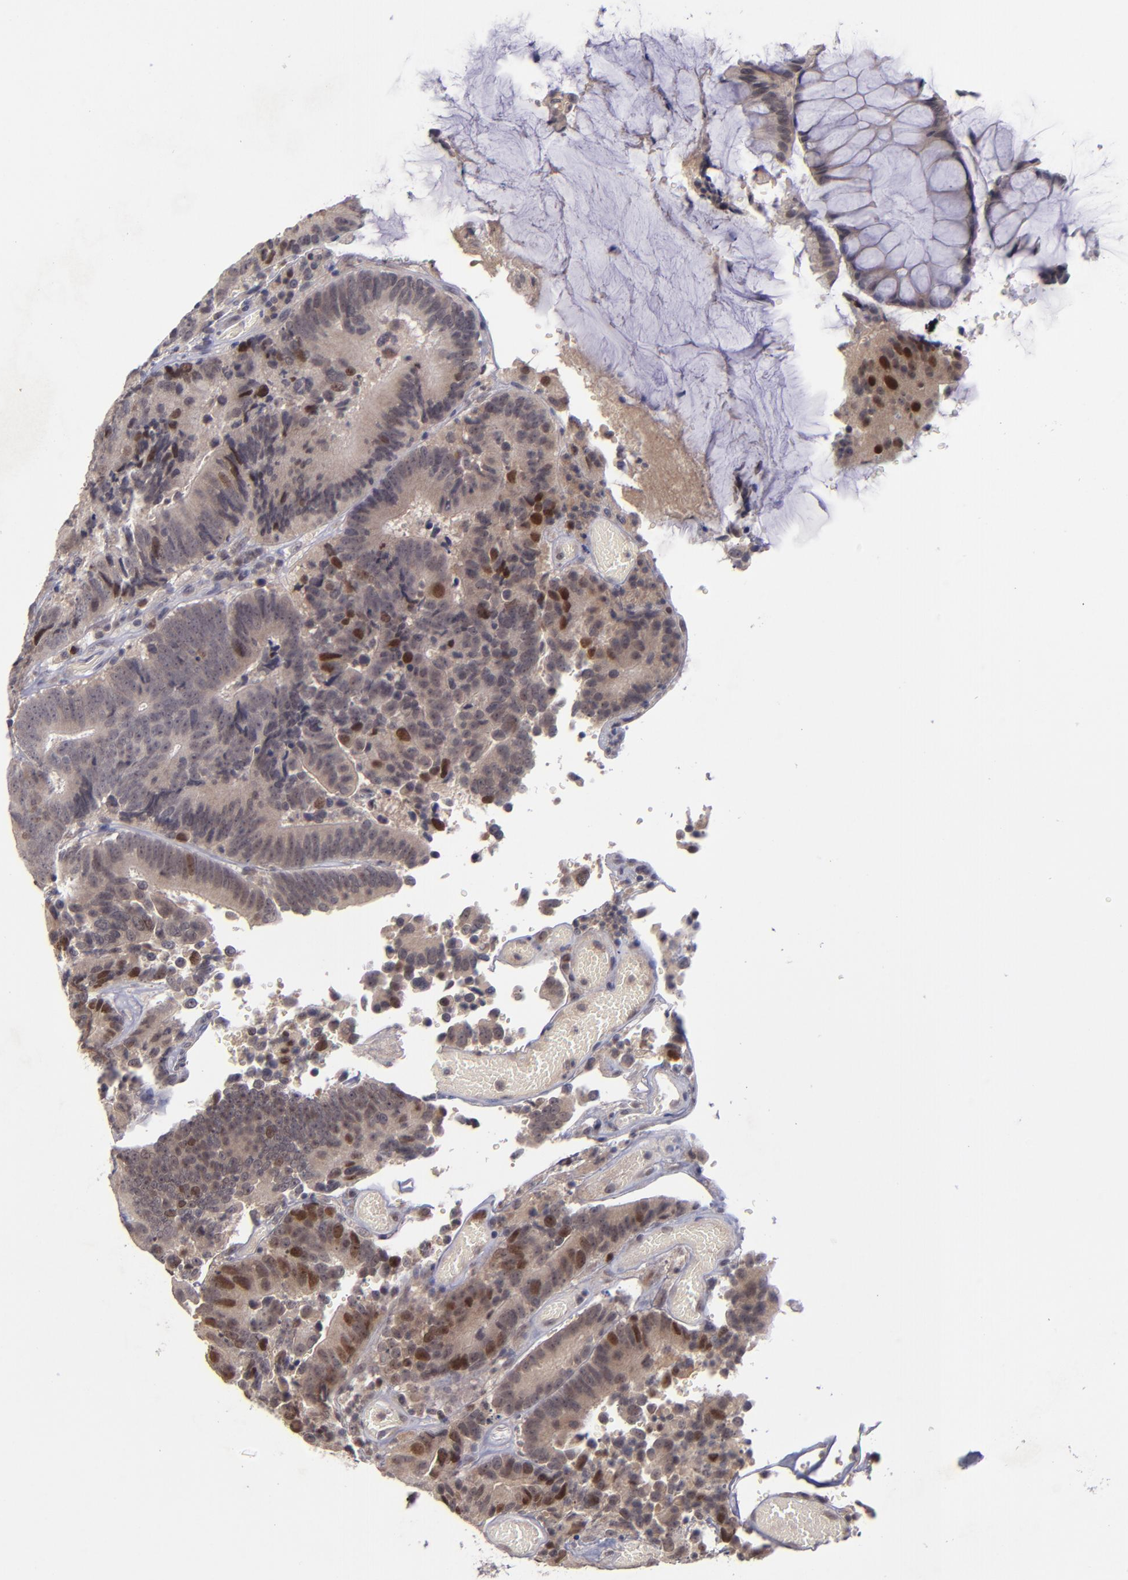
{"staining": {"intensity": "strong", "quantity": "25%-75%", "location": "nuclear"}, "tissue": "colorectal cancer", "cell_type": "Tumor cells", "image_type": "cancer", "snomed": [{"axis": "morphology", "description": "Normal tissue, NOS"}, {"axis": "morphology", "description": "Adenocarcinoma, NOS"}, {"axis": "topography", "description": "Colon"}], "caption": "A brown stain shows strong nuclear expression of a protein in human colorectal adenocarcinoma tumor cells.", "gene": "CDC7", "patient": {"sex": "female", "age": 78}}